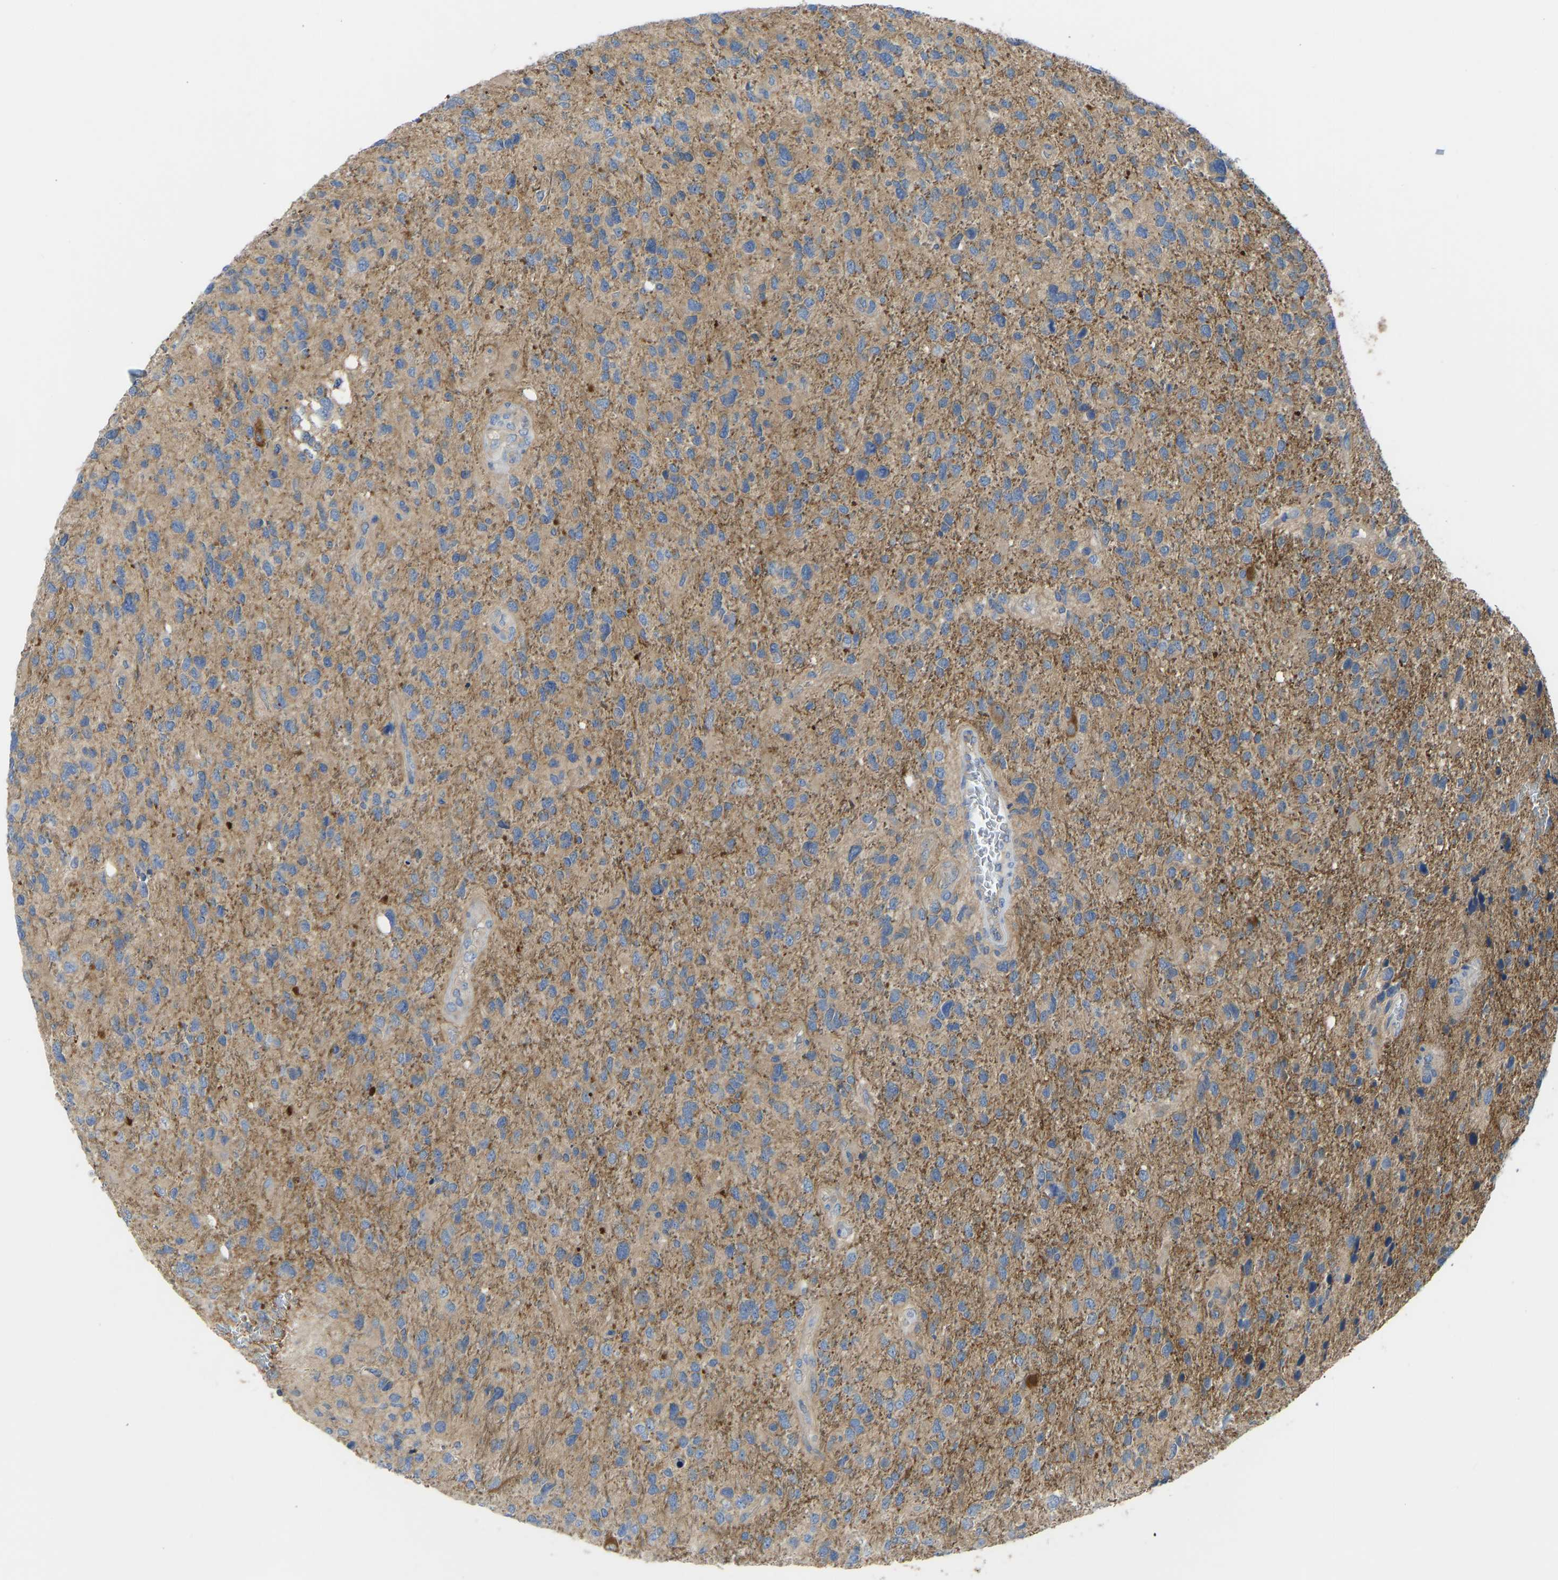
{"staining": {"intensity": "weak", "quantity": "25%-75%", "location": "cytoplasmic/membranous"}, "tissue": "glioma", "cell_type": "Tumor cells", "image_type": "cancer", "snomed": [{"axis": "morphology", "description": "Glioma, malignant, High grade"}, {"axis": "topography", "description": "Brain"}], "caption": "Human glioma stained for a protein (brown) reveals weak cytoplasmic/membranous positive staining in approximately 25%-75% of tumor cells.", "gene": "PPP3CA", "patient": {"sex": "female", "age": 58}}